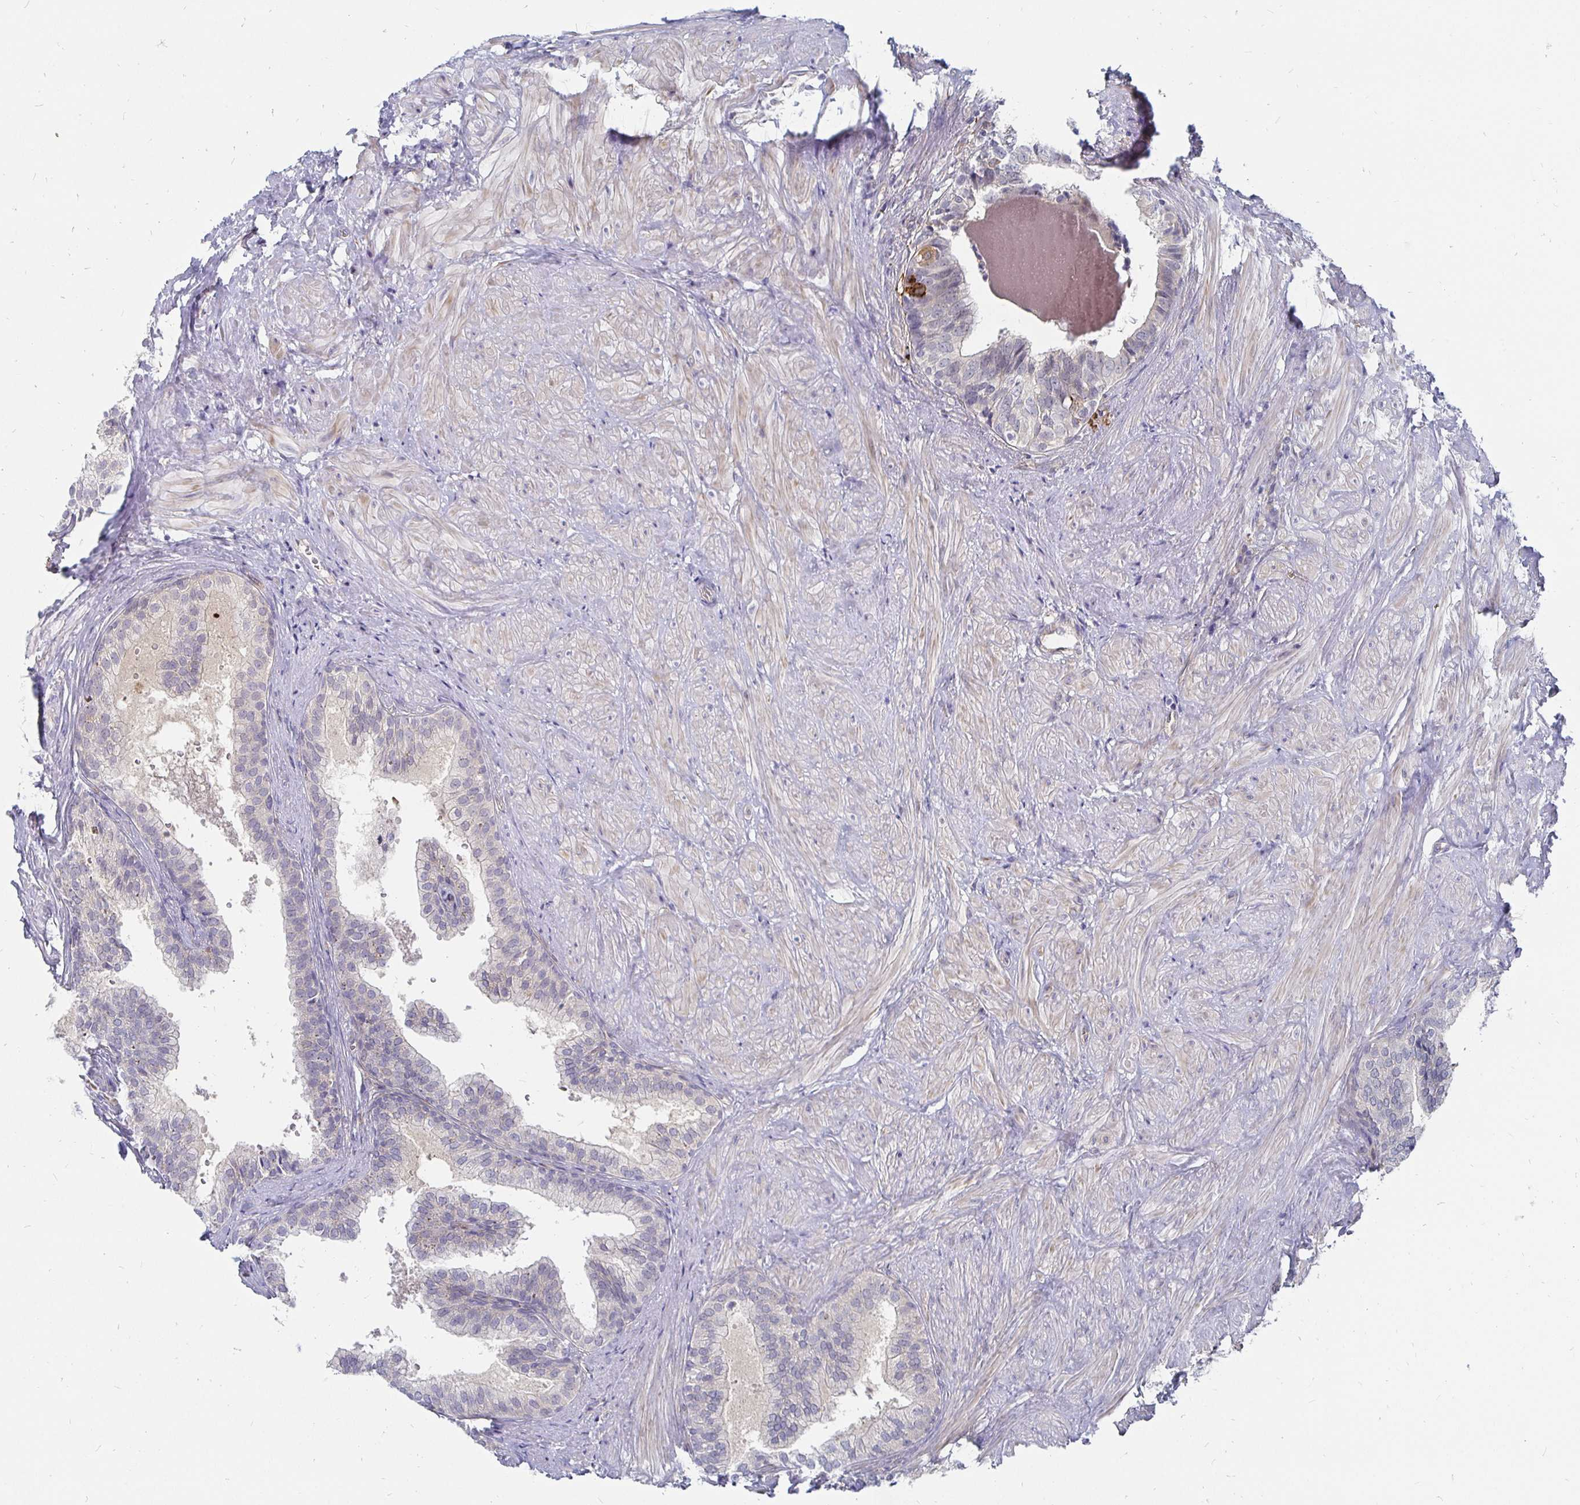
{"staining": {"intensity": "weak", "quantity": "<25%", "location": "cytoplasmic/membranous"}, "tissue": "prostate", "cell_type": "Glandular cells", "image_type": "normal", "snomed": [{"axis": "morphology", "description": "Normal tissue, NOS"}, {"axis": "topography", "description": "Prostate"}, {"axis": "topography", "description": "Peripheral nerve tissue"}], "caption": "Glandular cells are negative for brown protein staining in normal prostate. Brightfield microscopy of IHC stained with DAB (3,3'-diaminobenzidine) (brown) and hematoxylin (blue), captured at high magnification.", "gene": "CCDC85A", "patient": {"sex": "male", "age": 55}}